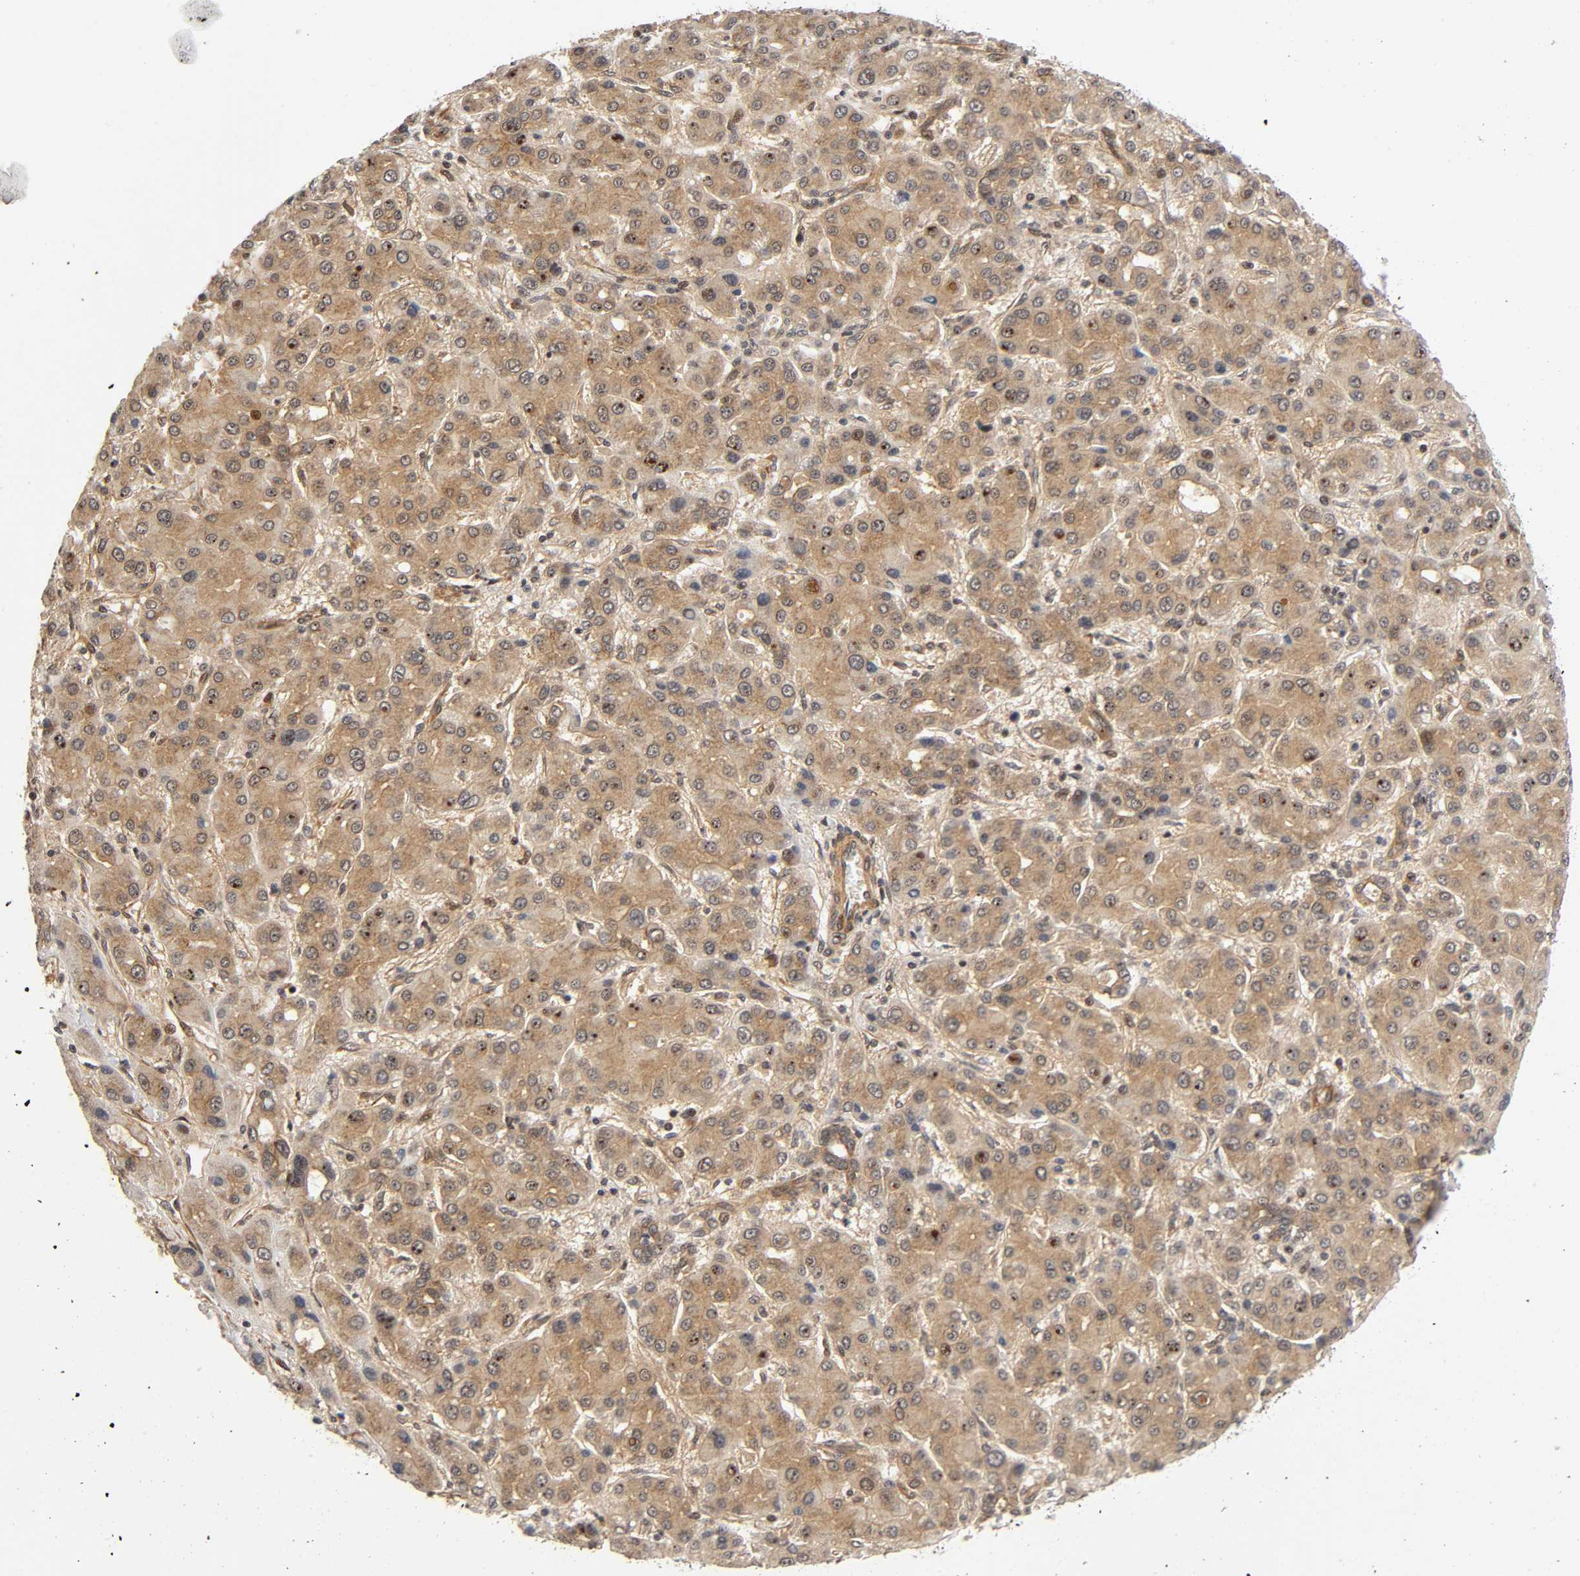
{"staining": {"intensity": "weak", "quantity": ">75%", "location": "cytoplasmic/membranous,nuclear"}, "tissue": "liver cancer", "cell_type": "Tumor cells", "image_type": "cancer", "snomed": [{"axis": "morphology", "description": "Carcinoma, Hepatocellular, NOS"}, {"axis": "topography", "description": "Liver"}], "caption": "Liver cancer (hepatocellular carcinoma) was stained to show a protein in brown. There is low levels of weak cytoplasmic/membranous and nuclear expression in about >75% of tumor cells. (DAB IHC, brown staining for protein, blue staining for nuclei).", "gene": "IQCJ-SCHIP1", "patient": {"sex": "male", "age": 55}}